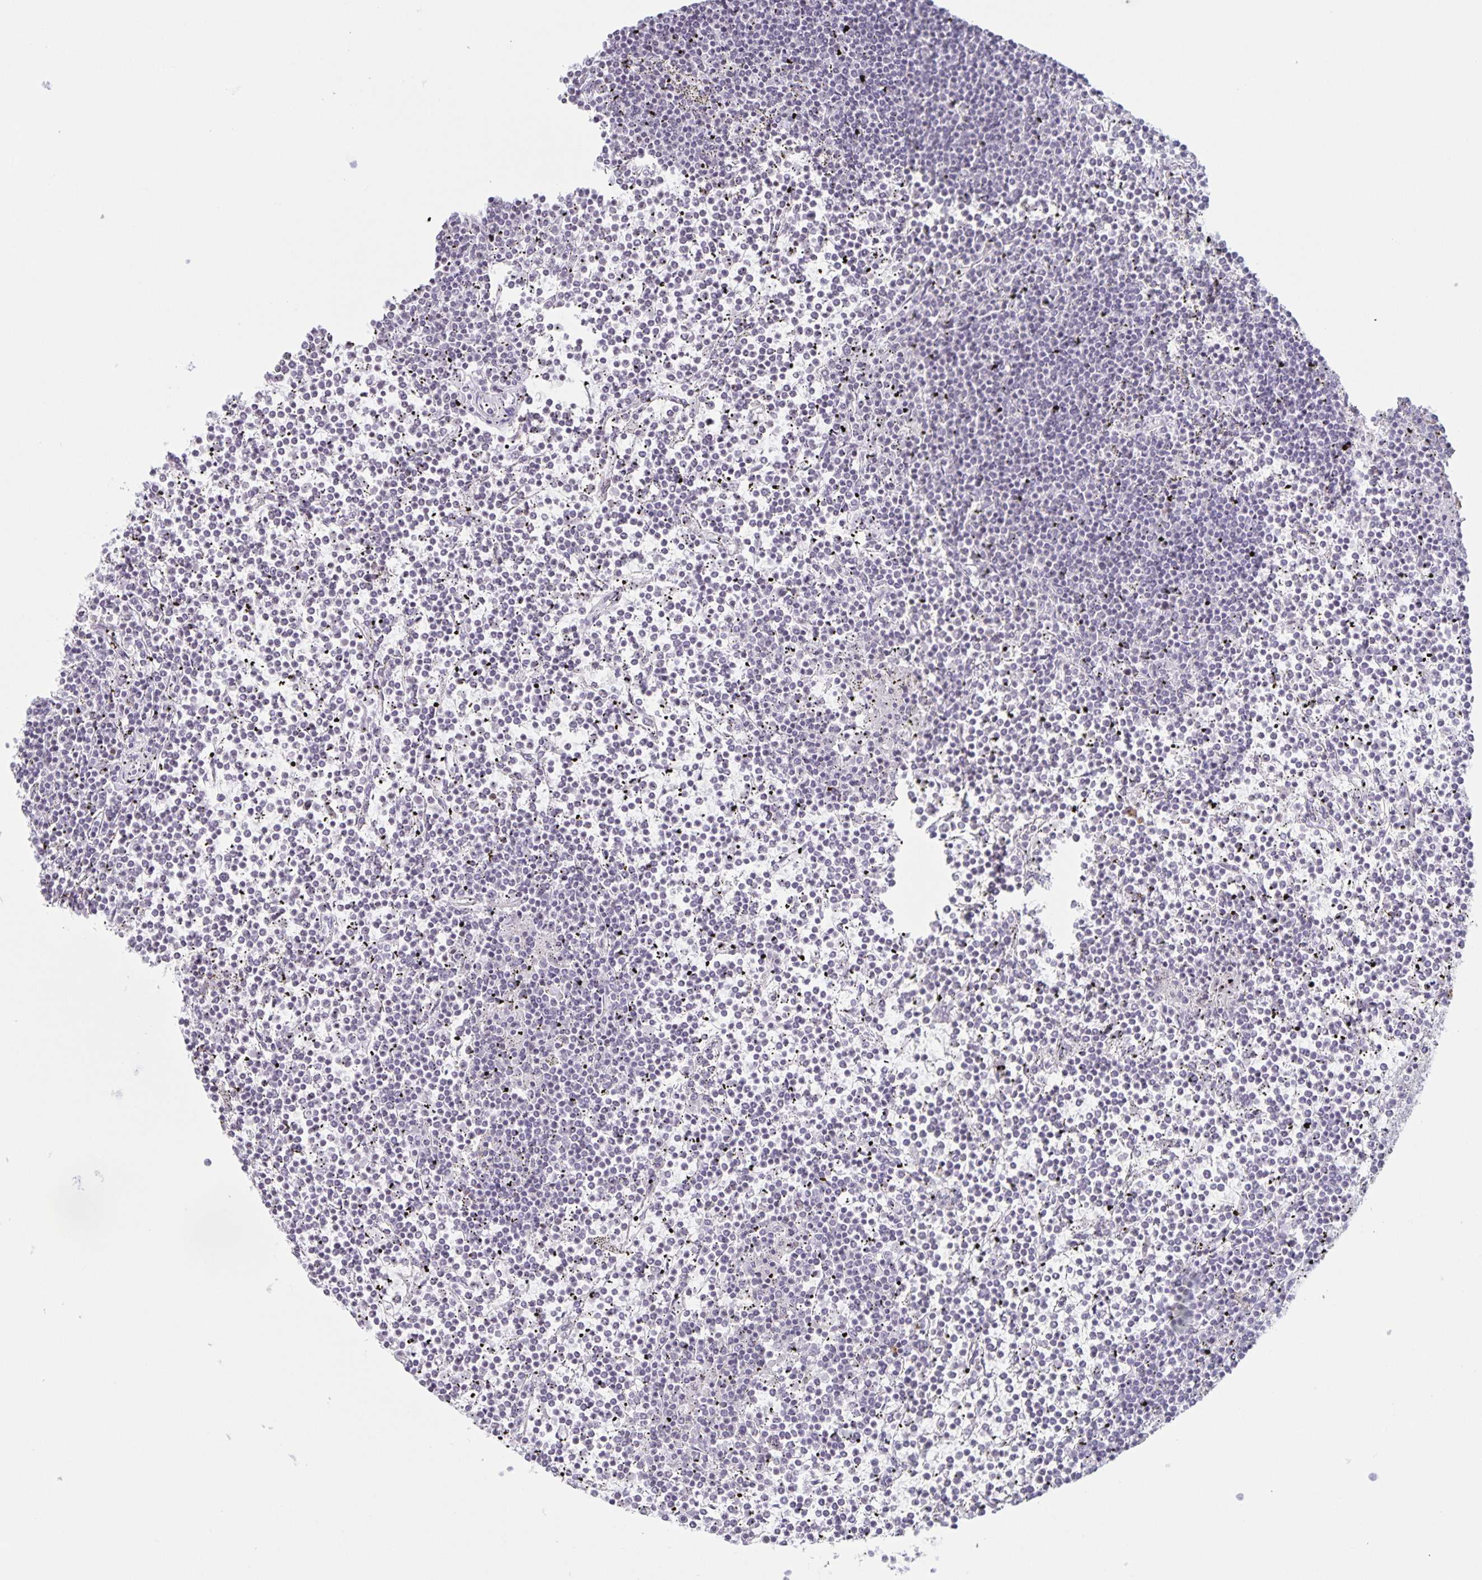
{"staining": {"intensity": "negative", "quantity": "none", "location": "none"}, "tissue": "lymphoma", "cell_type": "Tumor cells", "image_type": "cancer", "snomed": [{"axis": "morphology", "description": "Malignant lymphoma, non-Hodgkin's type, Low grade"}, {"axis": "topography", "description": "Spleen"}], "caption": "A high-resolution image shows immunohistochemistry staining of lymphoma, which reveals no significant expression in tumor cells.", "gene": "LCE6A", "patient": {"sex": "female", "age": 19}}